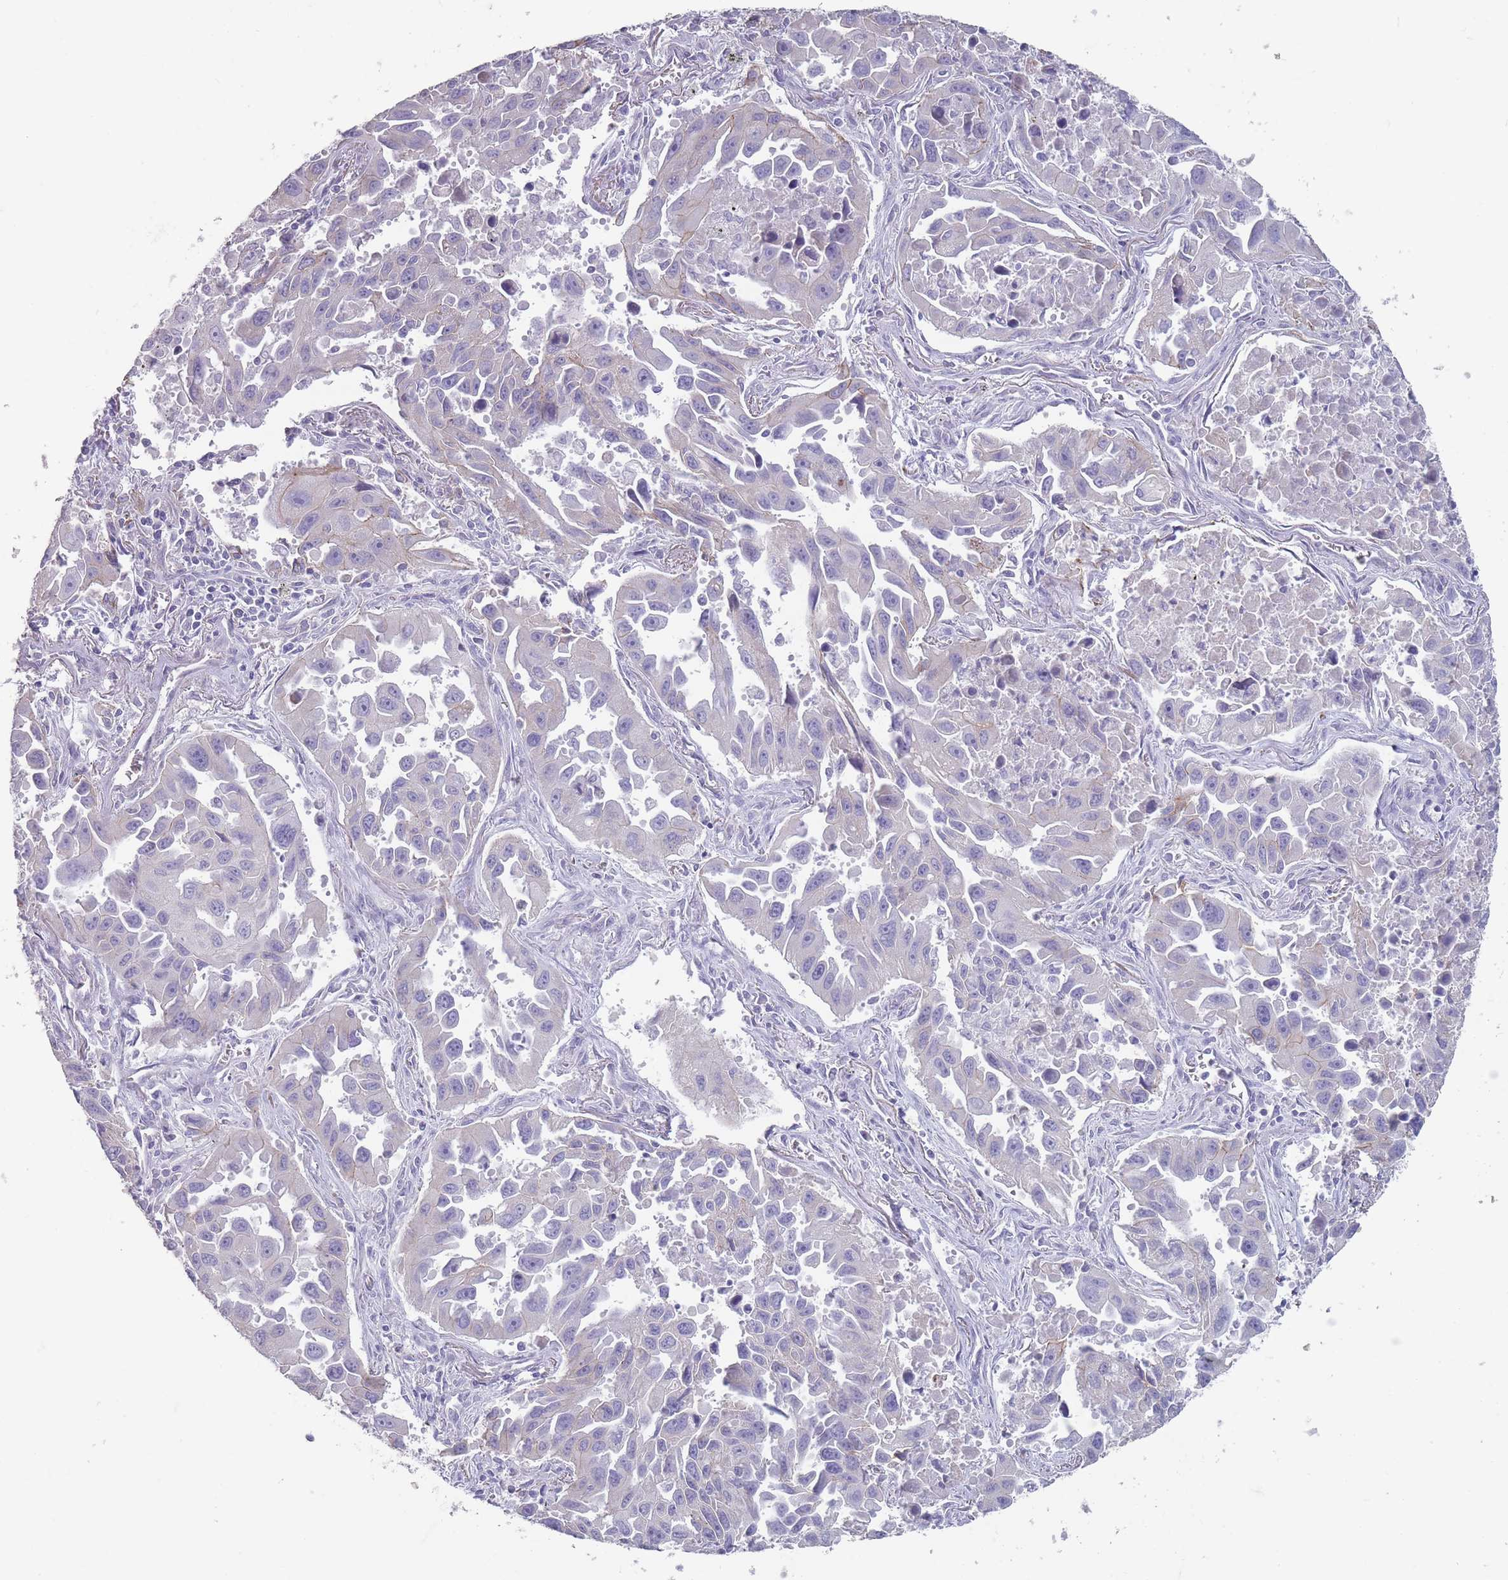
{"staining": {"intensity": "negative", "quantity": "none", "location": "none"}, "tissue": "lung cancer", "cell_type": "Tumor cells", "image_type": "cancer", "snomed": [{"axis": "morphology", "description": "Adenocarcinoma, NOS"}, {"axis": "topography", "description": "Lung"}], "caption": "This is an immunohistochemistry image of lung cancer (adenocarcinoma). There is no expression in tumor cells.", "gene": "RHBG", "patient": {"sex": "male", "age": 66}}